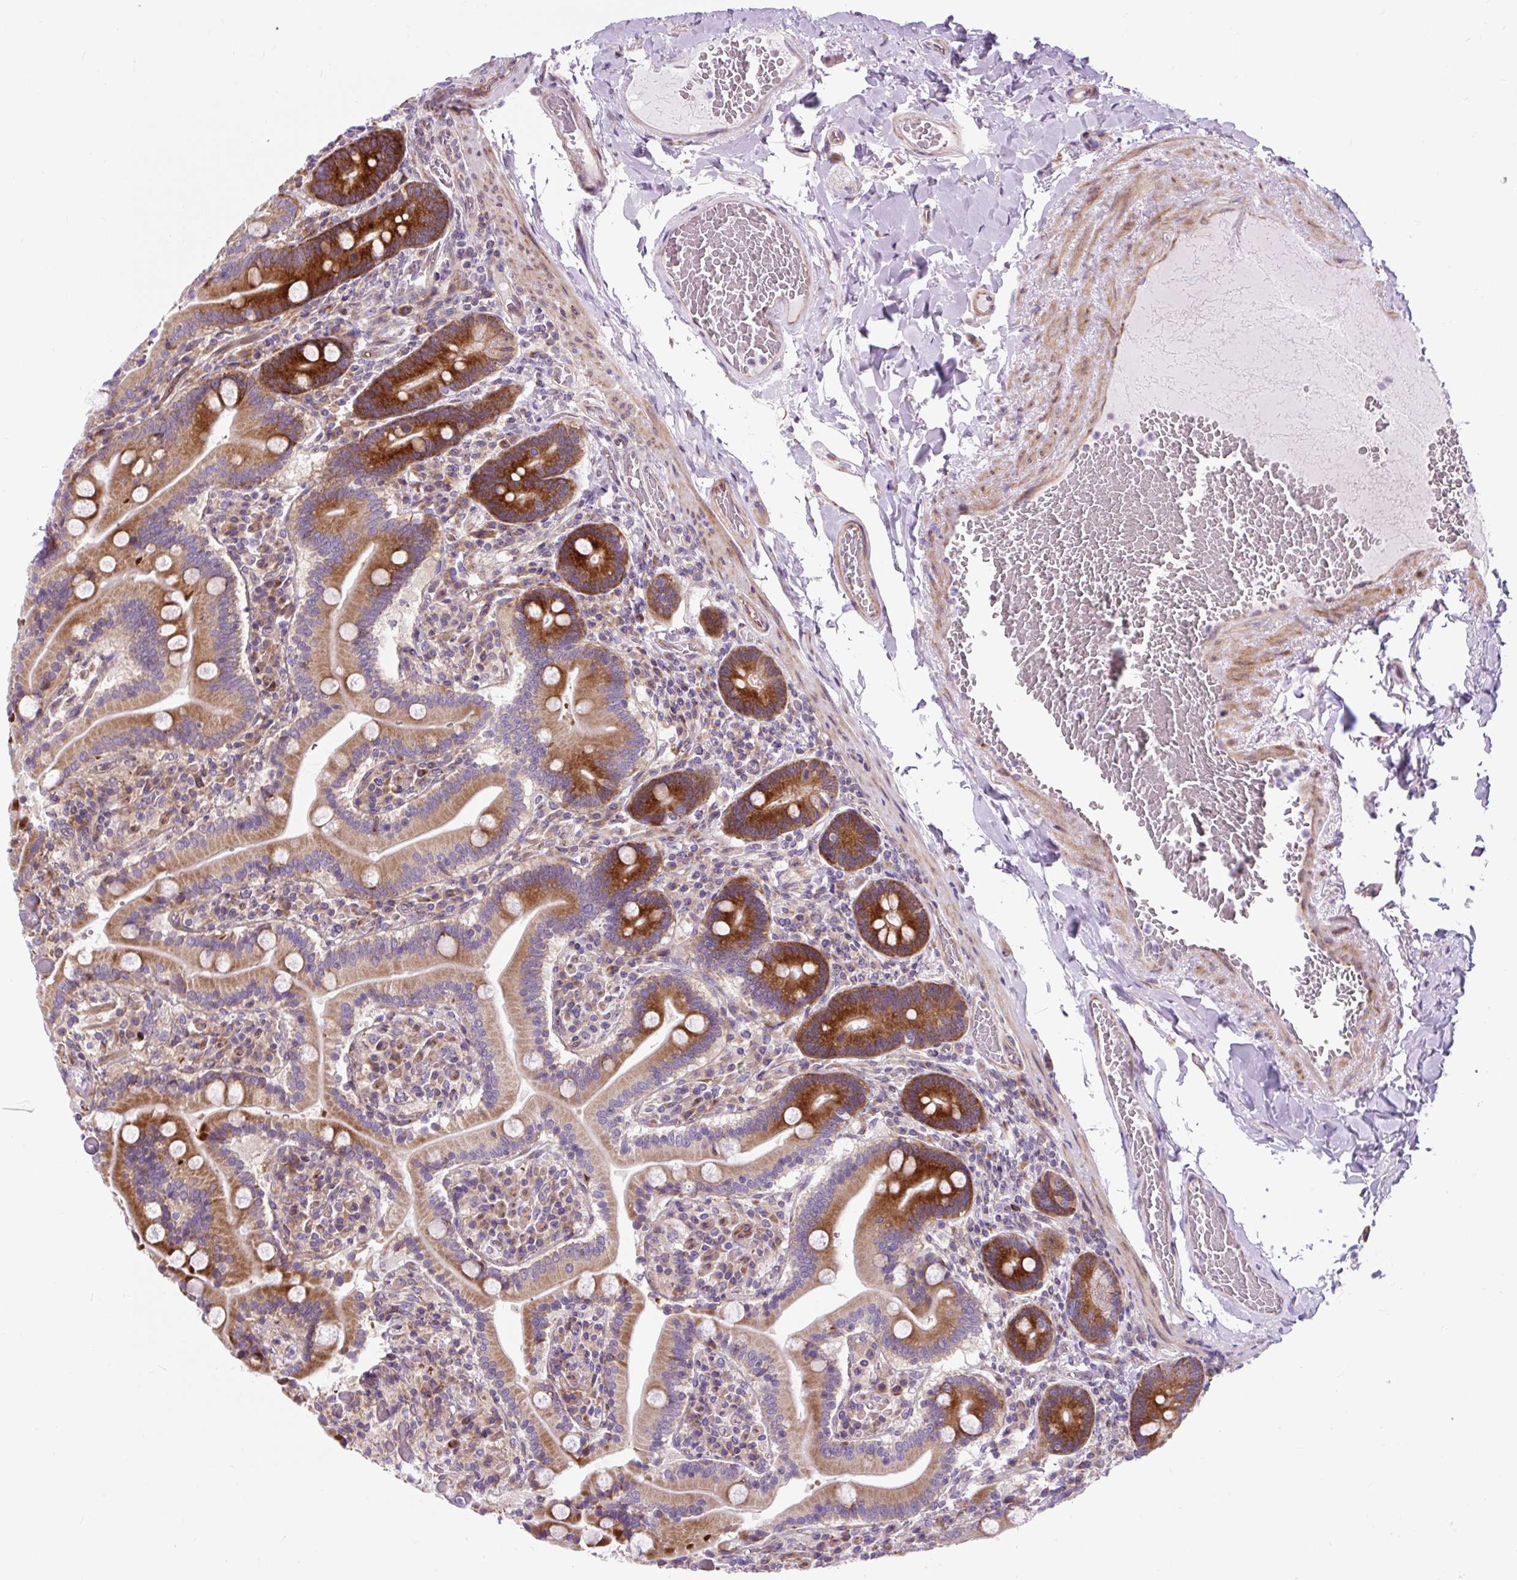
{"staining": {"intensity": "strong", "quantity": ">75%", "location": "cytoplasmic/membranous"}, "tissue": "duodenum", "cell_type": "Glandular cells", "image_type": "normal", "snomed": [{"axis": "morphology", "description": "Normal tissue, NOS"}, {"axis": "topography", "description": "Duodenum"}], "caption": "An image of human duodenum stained for a protein demonstrates strong cytoplasmic/membranous brown staining in glandular cells. The protein of interest is shown in brown color, while the nuclei are stained blue.", "gene": "CISD3", "patient": {"sex": "female", "age": 62}}